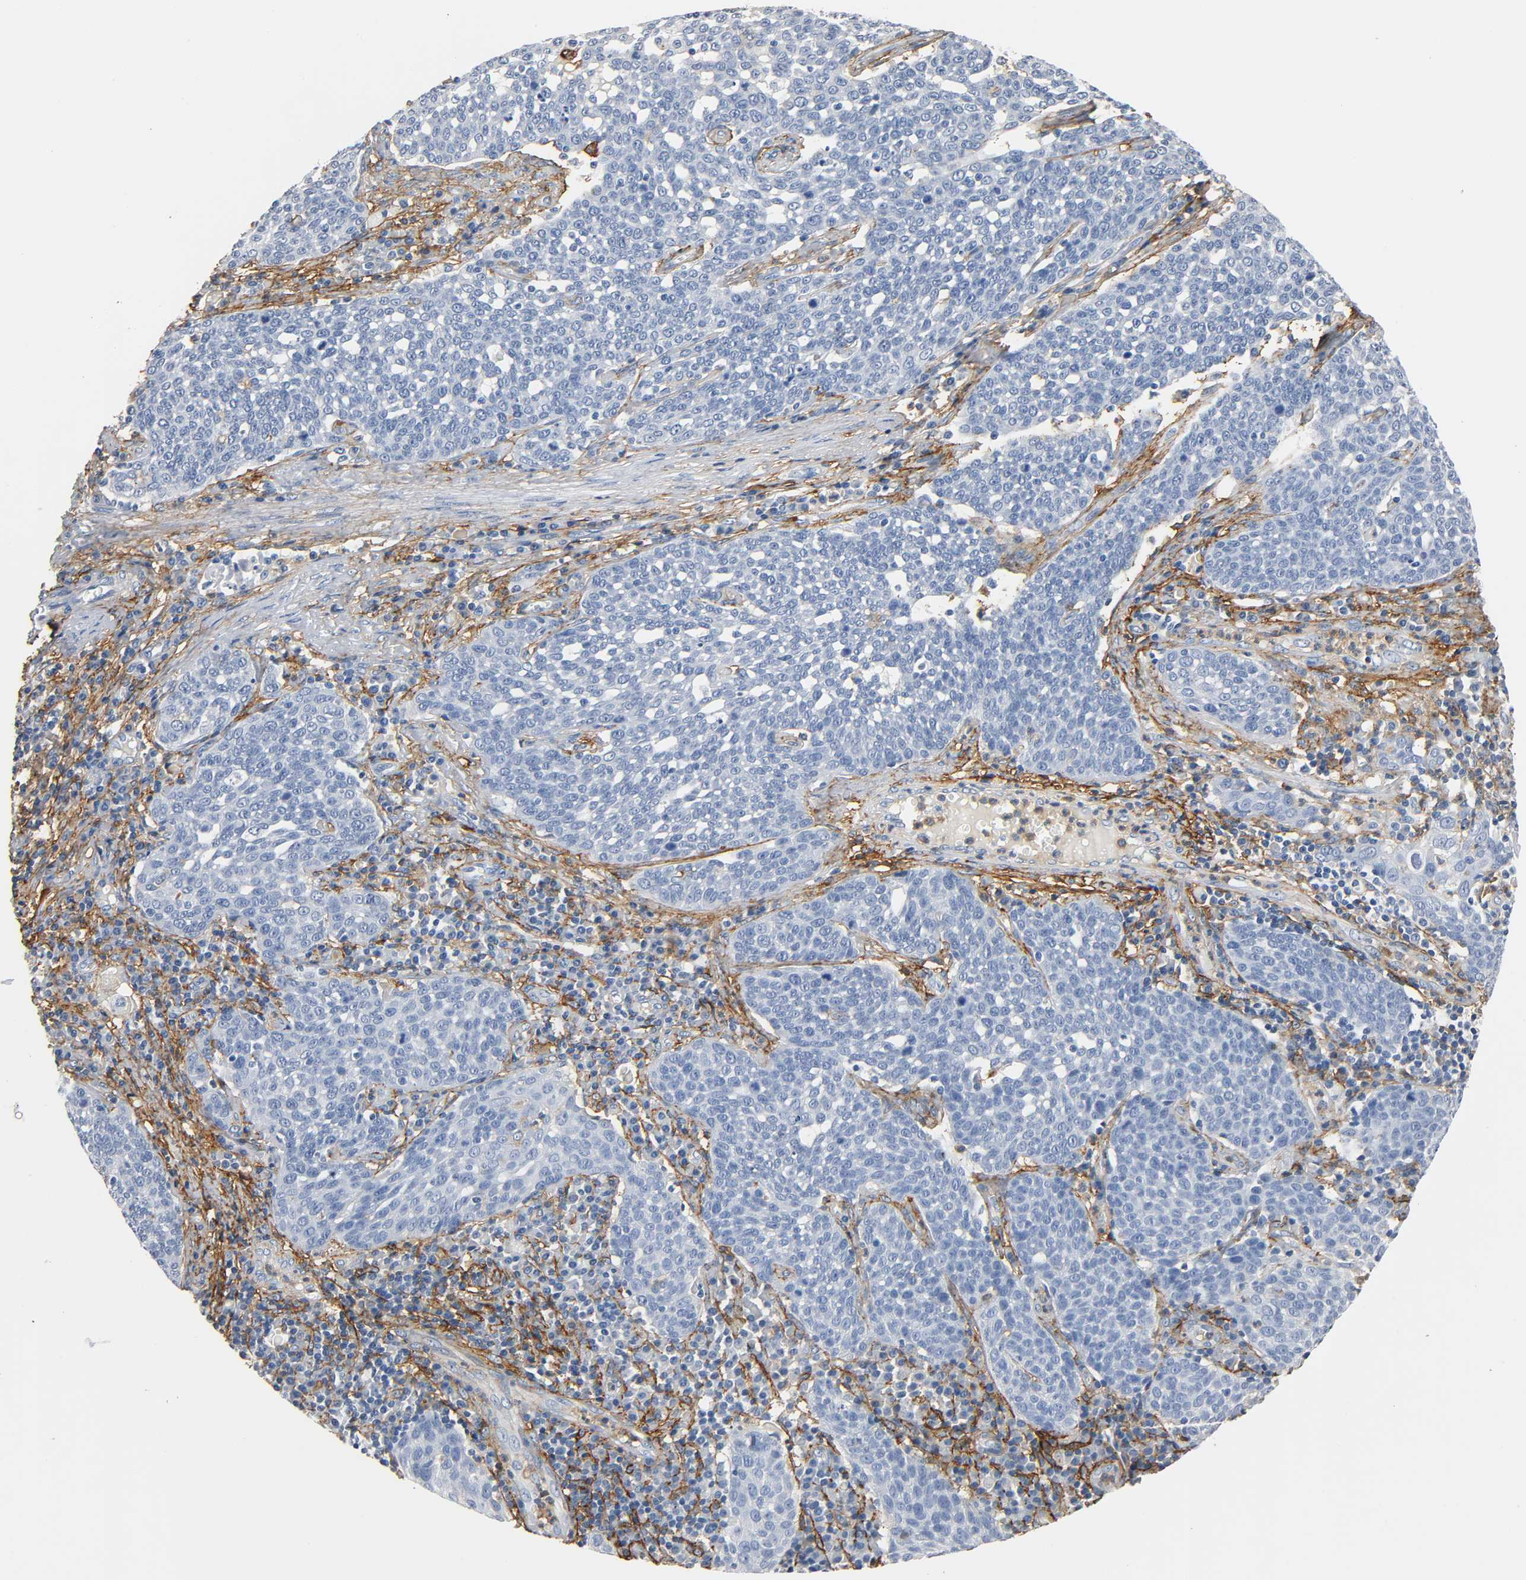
{"staining": {"intensity": "negative", "quantity": "none", "location": "none"}, "tissue": "cervical cancer", "cell_type": "Tumor cells", "image_type": "cancer", "snomed": [{"axis": "morphology", "description": "Squamous cell carcinoma, NOS"}, {"axis": "topography", "description": "Cervix"}], "caption": "DAB (3,3'-diaminobenzidine) immunohistochemical staining of cervical squamous cell carcinoma displays no significant staining in tumor cells.", "gene": "ANPEP", "patient": {"sex": "female", "age": 34}}